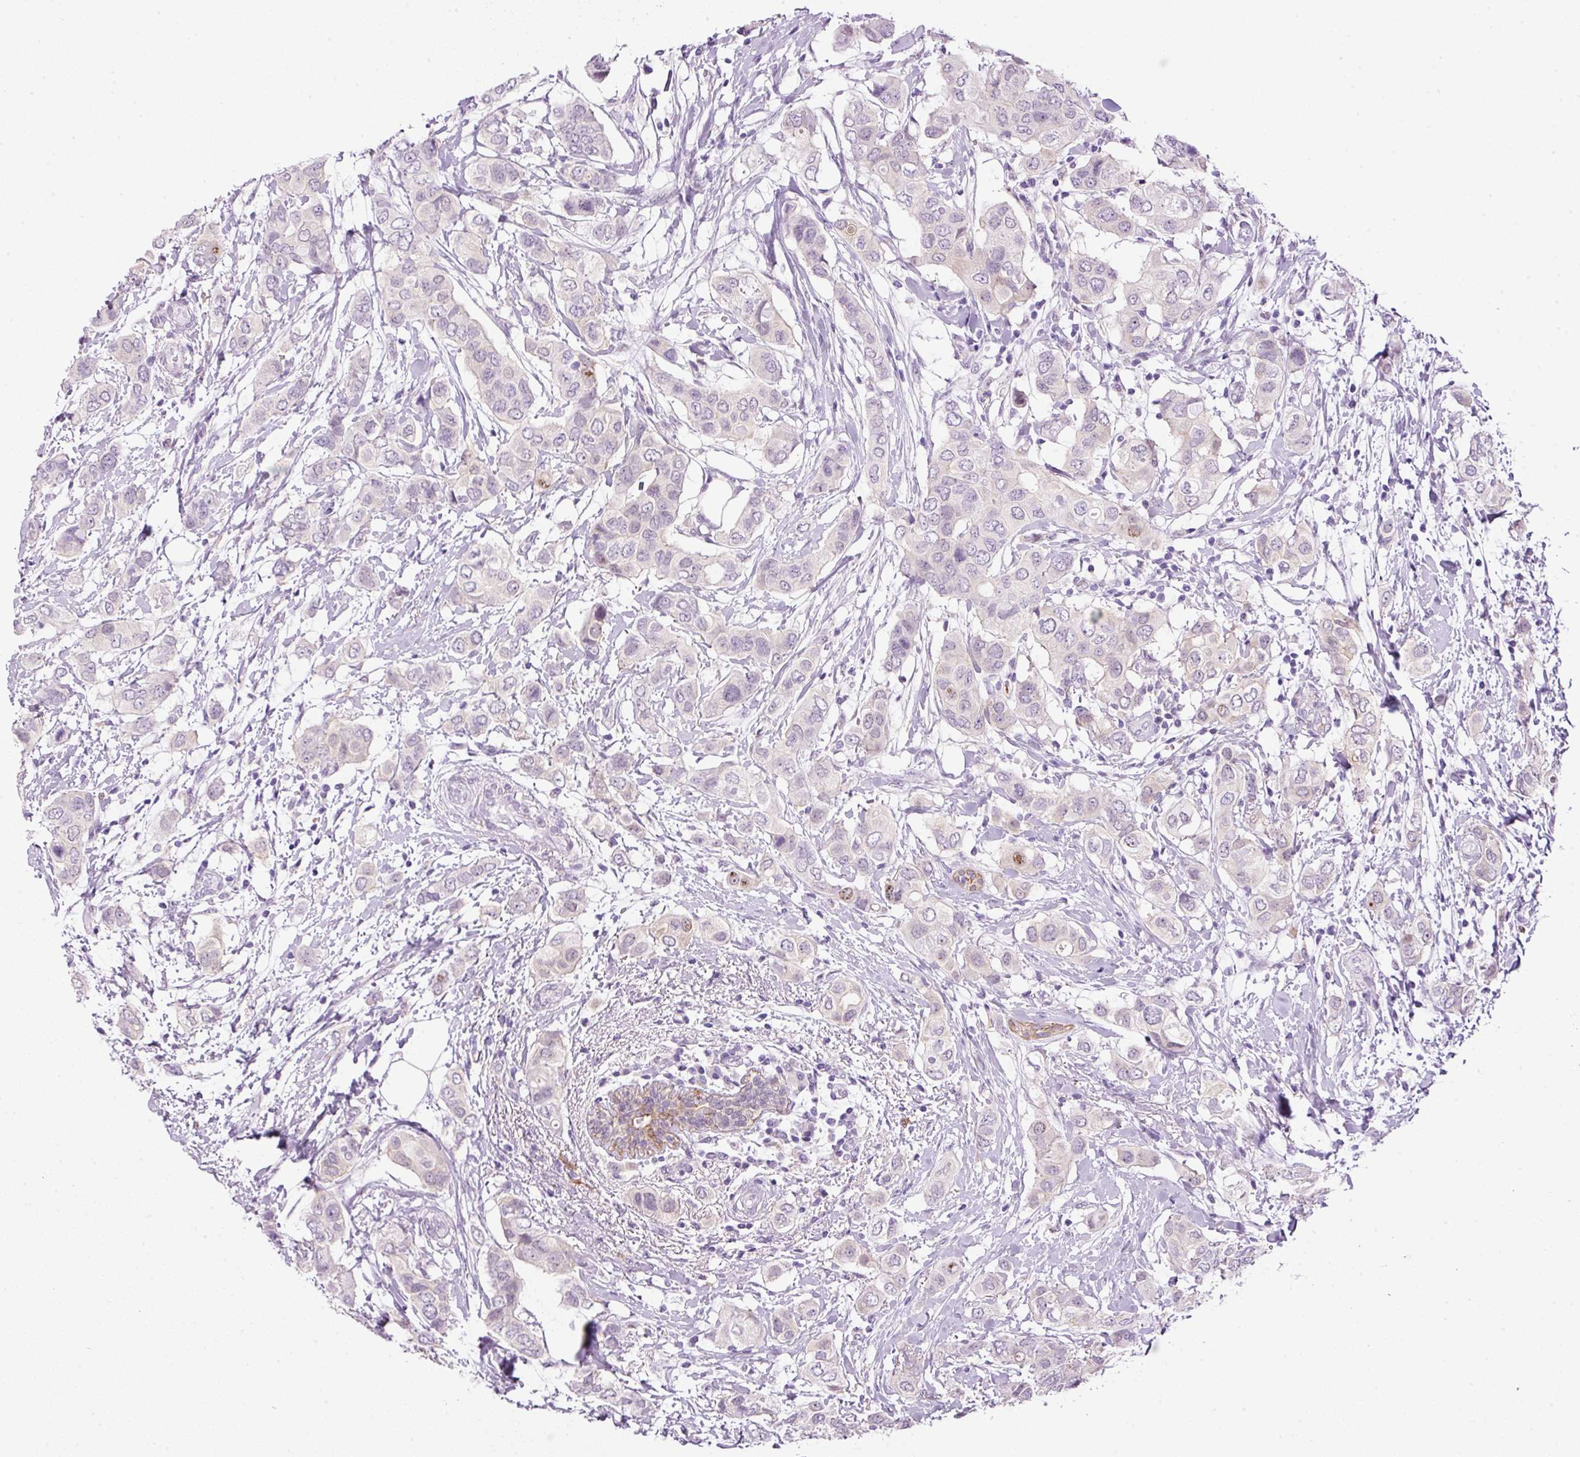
{"staining": {"intensity": "negative", "quantity": "none", "location": "none"}, "tissue": "breast cancer", "cell_type": "Tumor cells", "image_type": "cancer", "snomed": [{"axis": "morphology", "description": "Lobular carcinoma"}, {"axis": "topography", "description": "Breast"}], "caption": "Immunohistochemistry micrograph of neoplastic tissue: breast cancer stained with DAB reveals no significant protein positivity in tumor cells.", "gene": "SRC", "patient": {"sex": "female", "age": 51}}